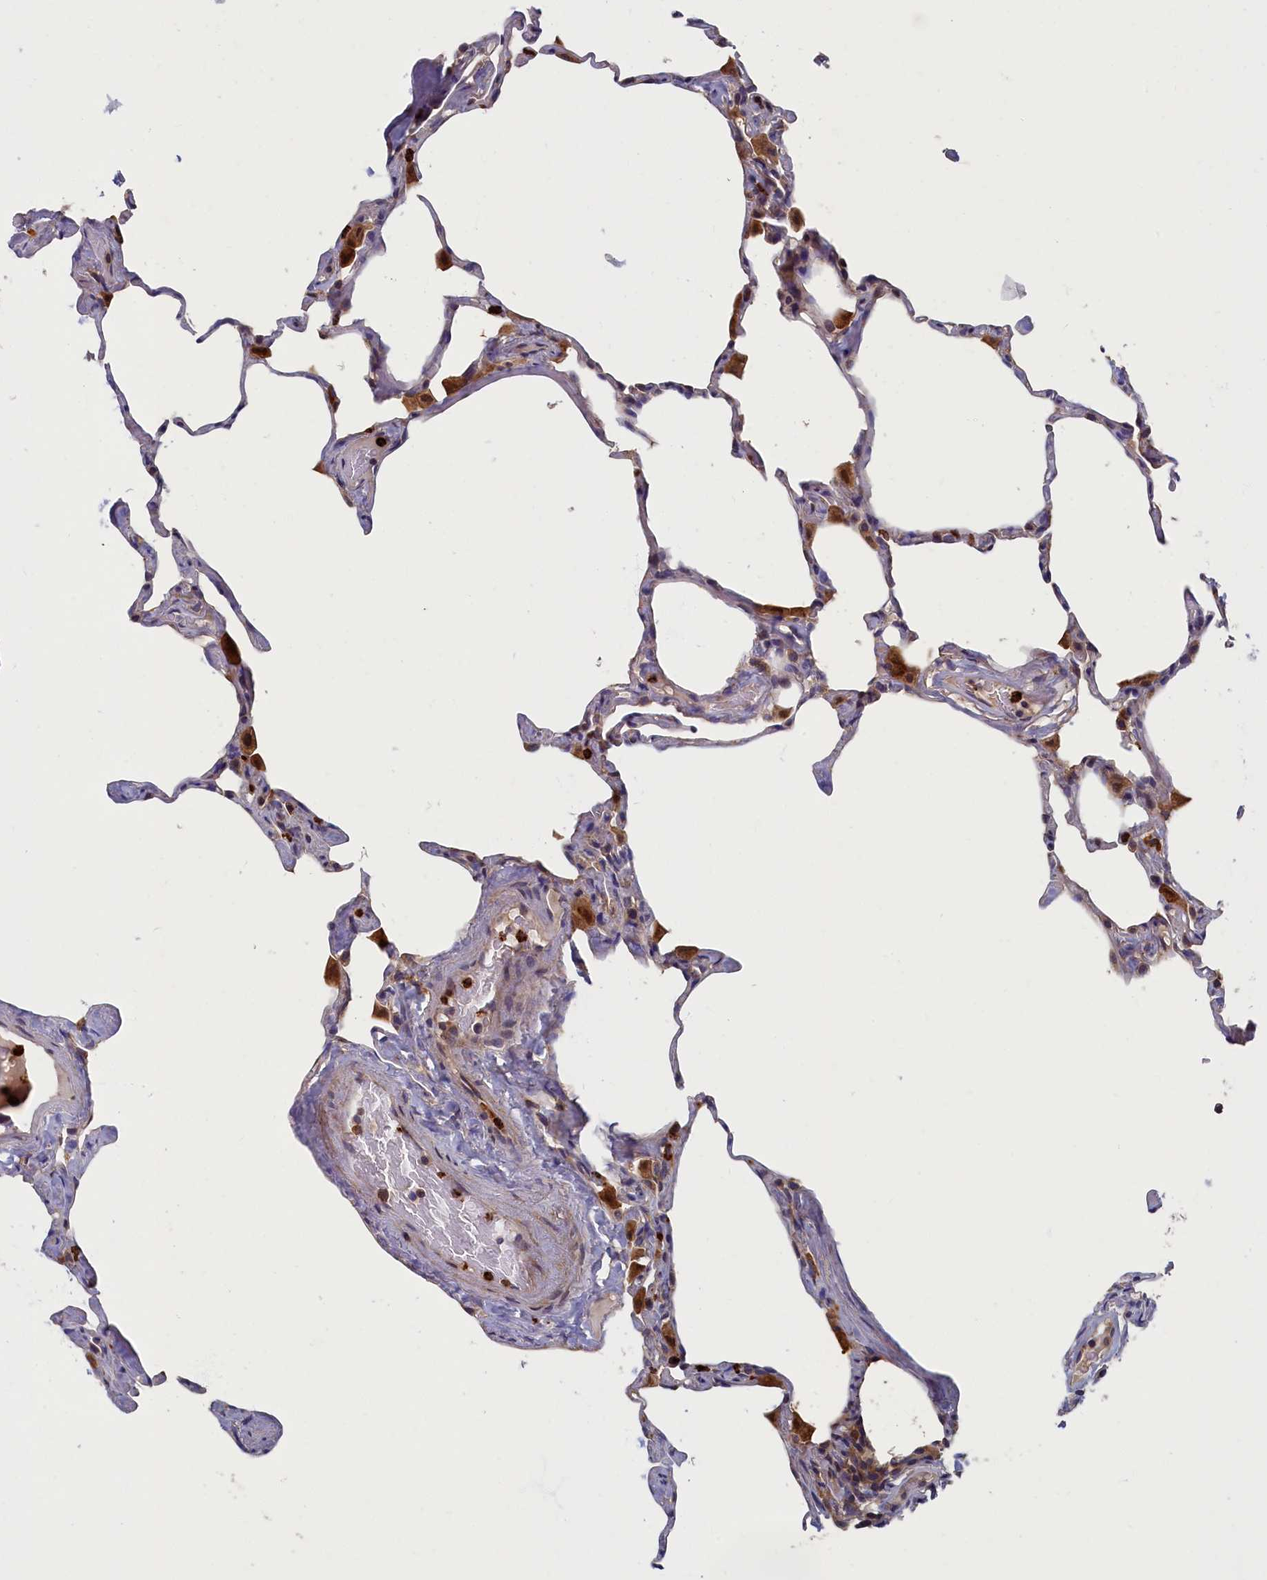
{"staining": {"intensity": "moderate", "quantity": "<25%", "location": "cytoplasmic/membranous"}, "tissue": "lung", "cell_type": "Alveolar cells", "image_type": "normal", "snomed": [{"axis": "morphology", "description": "Normal tissue, NOS"}, {"axis": "topography", "description": "Lung"}], "caption": "DAB immunohistochemical staining of unremarkable lung reveals moderate cytoplasmic/membranous protein expression in about <25% of alveolar cells. Nuclei are stained in blue.", "gene": "TNK2", "patient": {"sex": "male", "age": 65}}